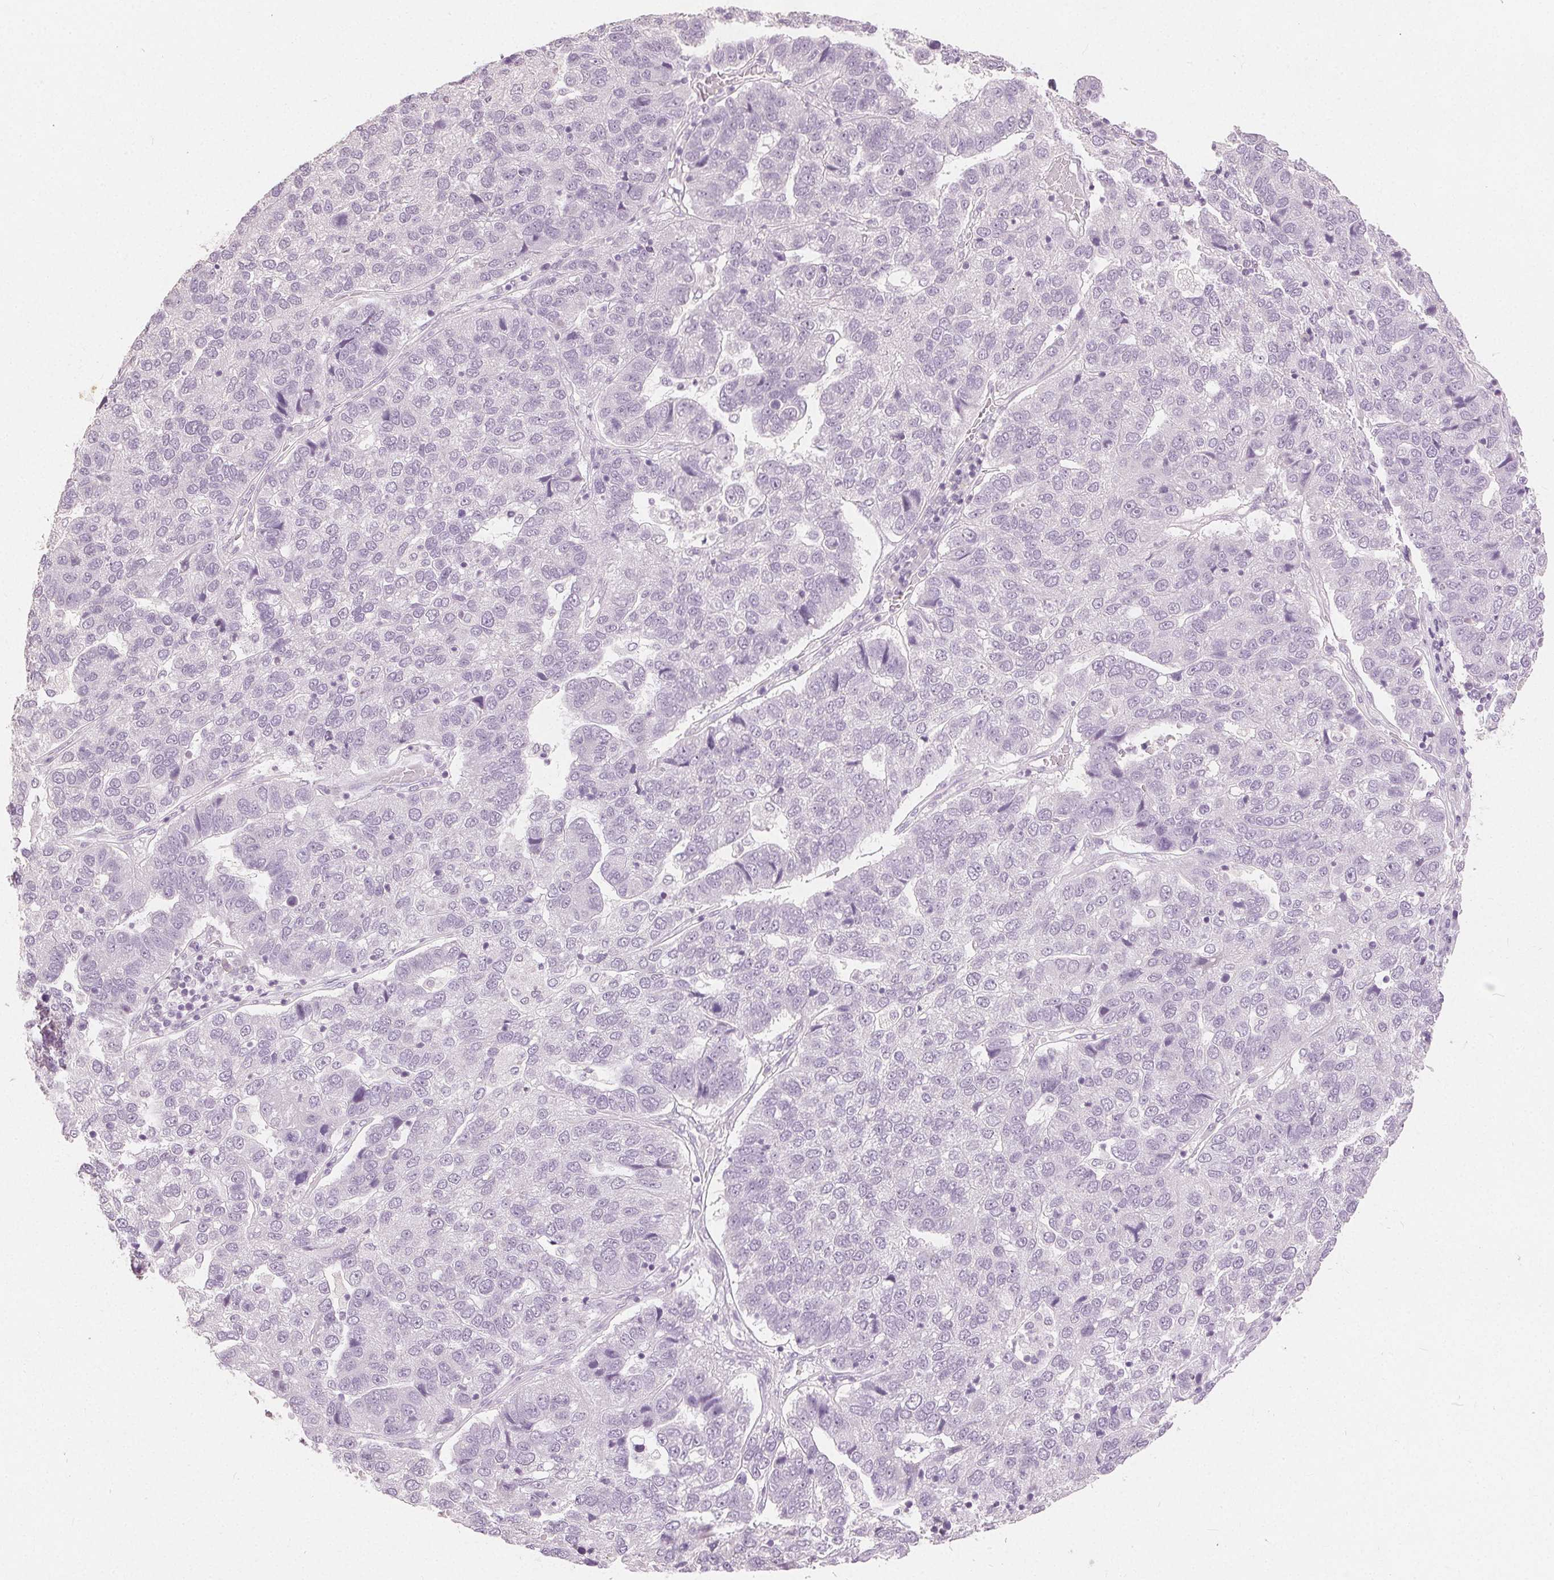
{"staining": {"intensity": "negative", "quantity": "none", "location": "none"}, "tissue": "pancreatic cancer", "cell_type": "Tumor cells", "image_type": "cancer", "snomed": [{"axis": "morphology", "description": "Adenocarcinoma, NOS"}, {"axis": "topography", "description": "Pancreas"}], "caption": "Tumor cells show no significant positivity in pancreatic adenocarcinoma.", "gene": "CA12", "patient": {"sex": "female", "age": 61}}